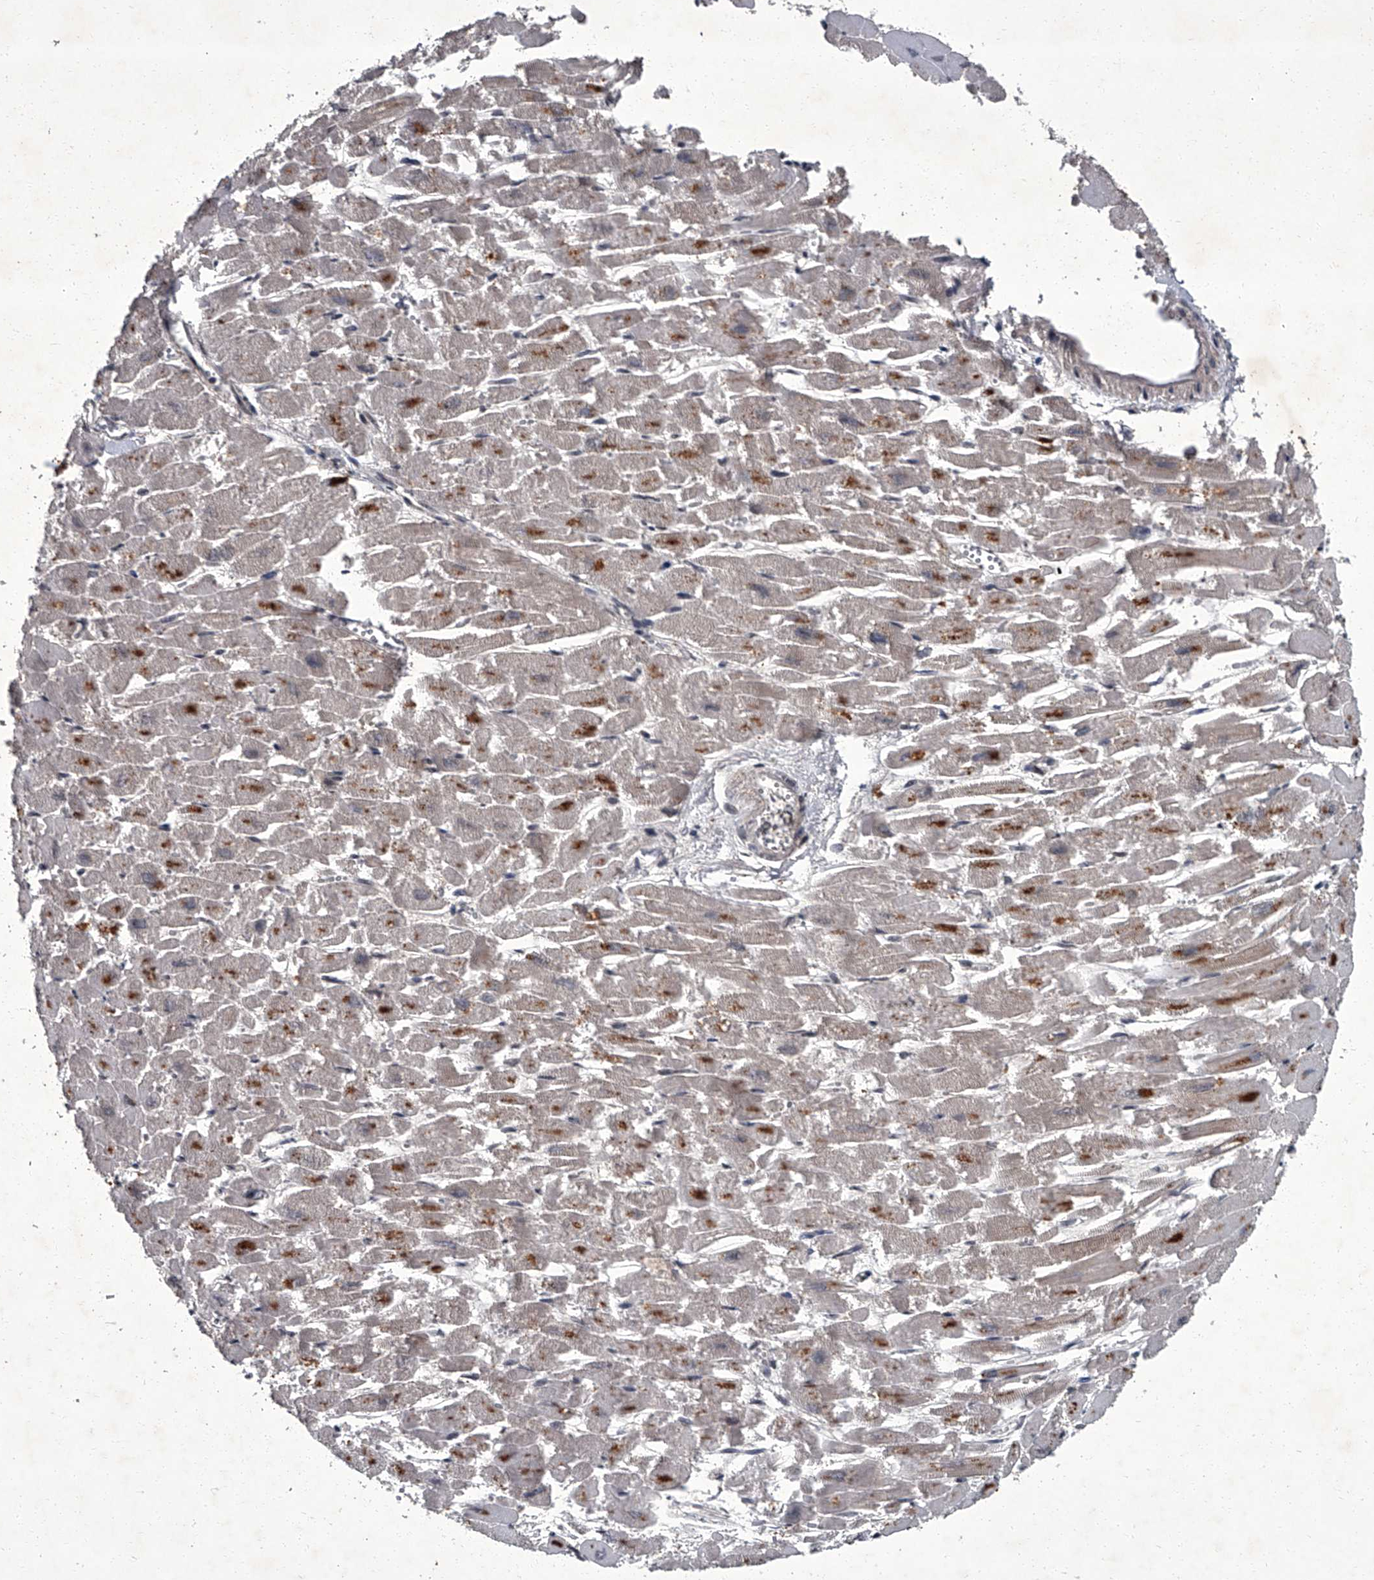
{"staining": {"intensity": "moderate", "quantity": "25%-75%", "location": "cytoplasmic/membranous,nuclear"}, "tissue": "heart muscle", "cell_type": "Cardiomyocytes", "image_type": "normal", "snomed": [{"axis": "morphology", "description": "Normal tissue, NOS"}, {"axis": "topography", "description": "Heart"}], "caption": "The micrograph displays a brown stain indicating the presence of a protein in the cytoplasmic/membranous,nuclear of cardiomyocytes in heart muscle.", "gene": "ZNF518B", "patient": {"sex": "male", "age": 54}}